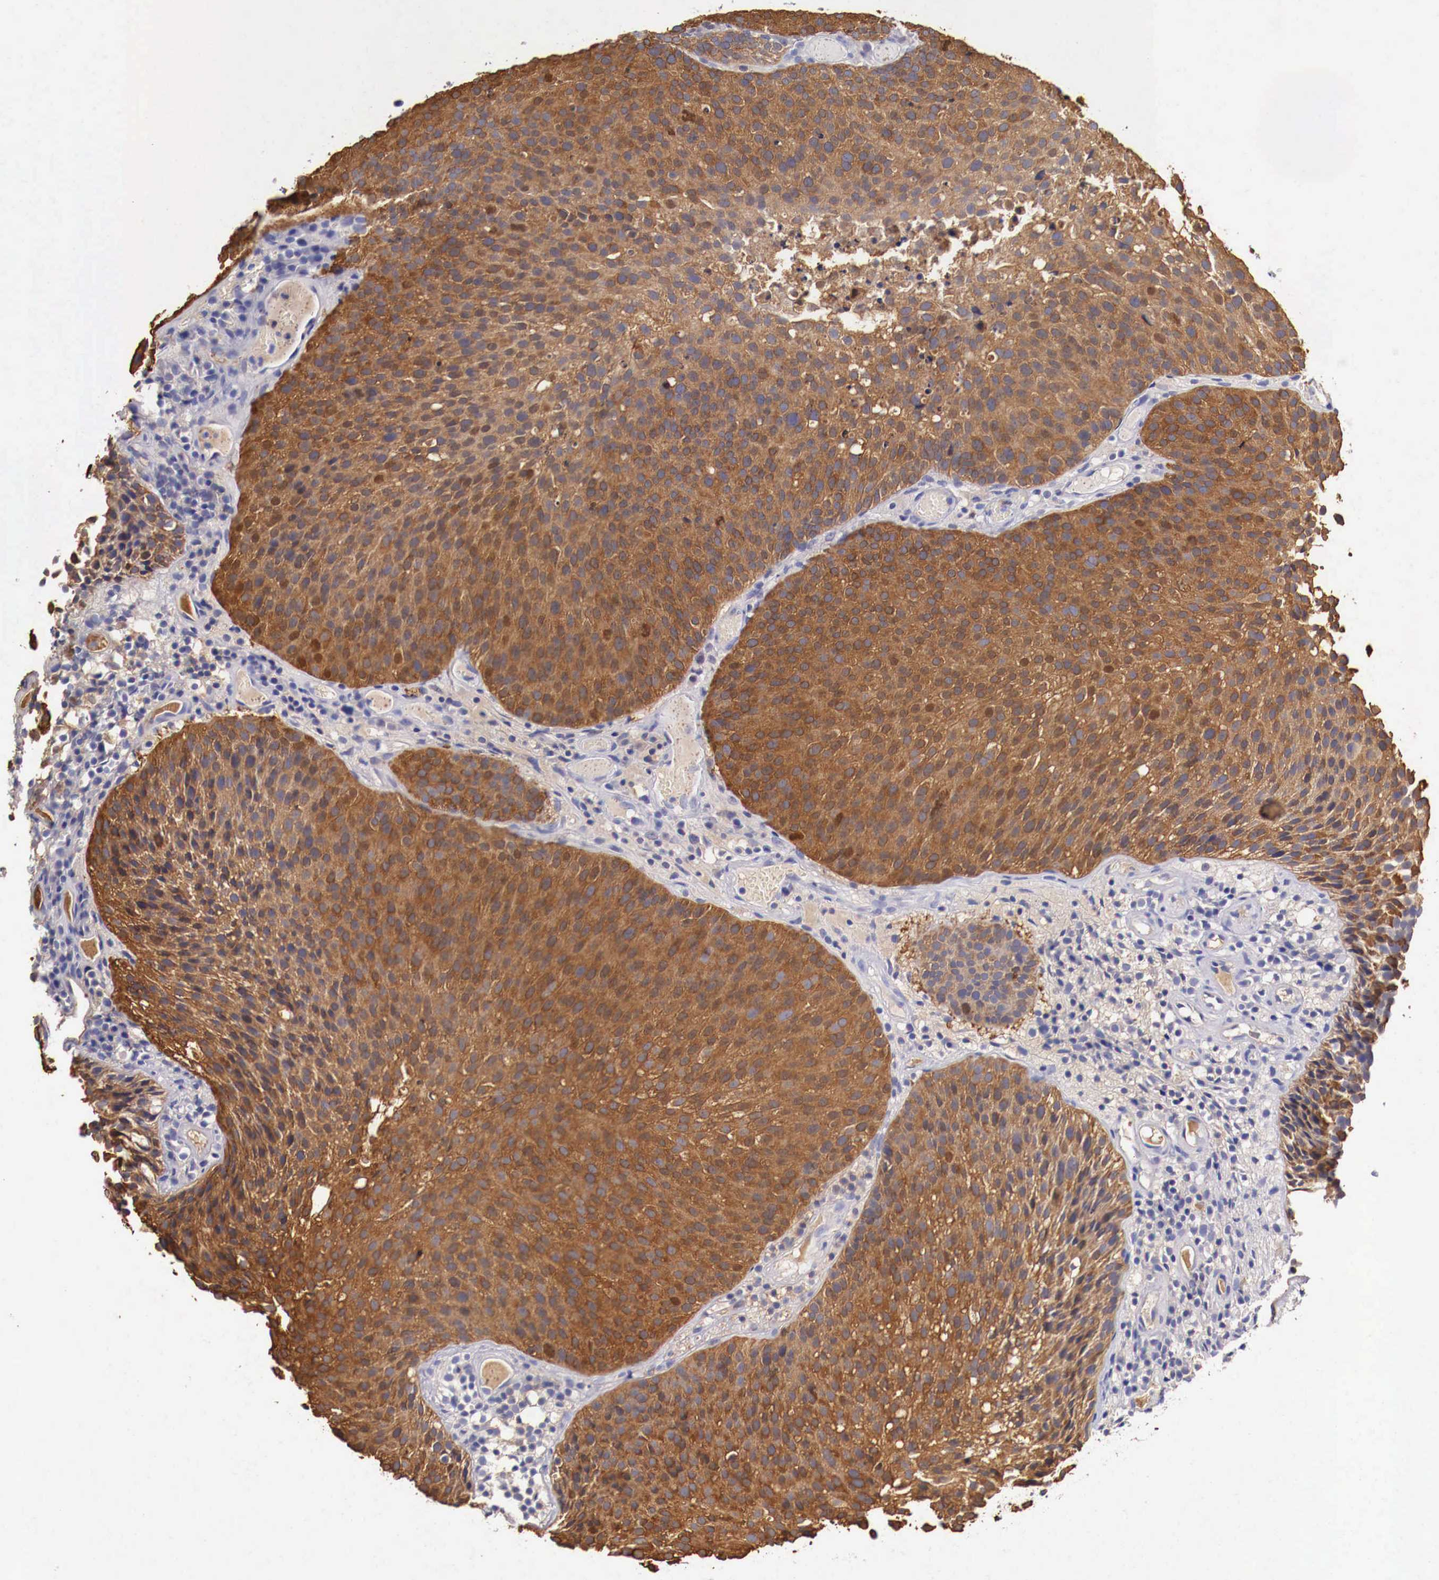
{"staining": {"intensity": "strong", "quantity": ">75%", "location": "cytoplasmic/membranous"}, "tissue": "urothelial cancer", "cell_type": "Tumor cells", "image_type": "cancer", "snomed": [{"axis": "morphology", "description": "Urothelial carcinoma, Low grade"}, {"axis": "topography", "description": "Urinary bladder"}], "caption": "This histopathology image reveals immunohistochemistry (IHC) staining of human low-grade urothelial carcinoma, with high strong cytoplasmic/membranous positivity in about >75% of tumor cells.", "gene": "PITPNA", "patient": {"sex": "male", "age": 85}}